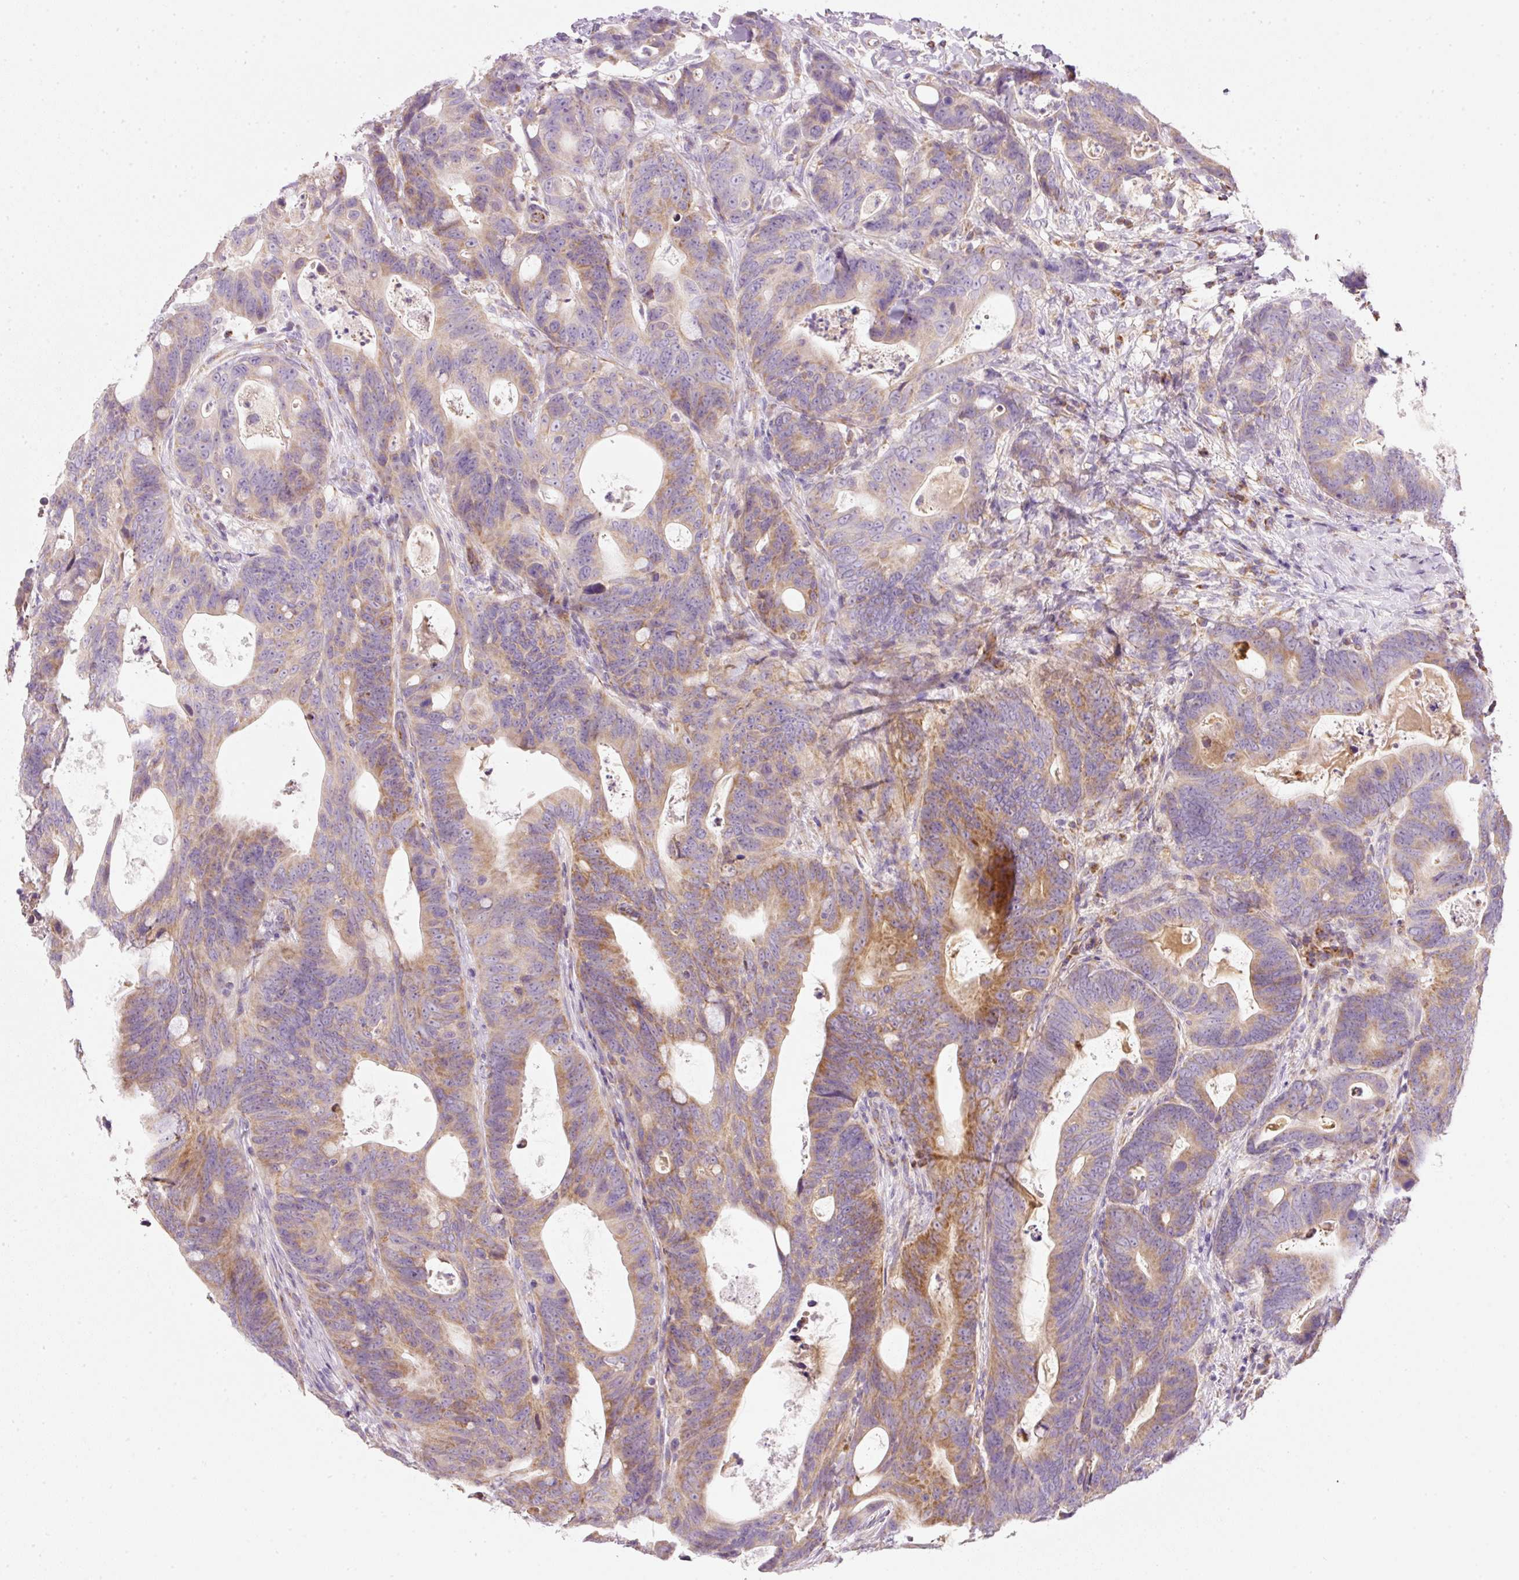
{"staining": {"intensity": "moderate", "quantity": ">75%", "location": "cytoplasmic/membranous"}, "tissue": "colorectal cancer", "cell_type": "Tumor cells", "image_type": "cancer", "snomed": [{"axis": "morphology", "description": "Adenocarcinoma, NOS"}, {"axis": "topography", "description": "Colon"}], "caption": "Immunohistochemistry (IHC) (DAB) staining of human colorectal cancer (adenocarcinoma) displays moderate cytoplasmic/membranous protein expression in approximately >75% of tumor cells.", "gene": "NDUFA1", "patient": {"sex": "female", "age": 82}}